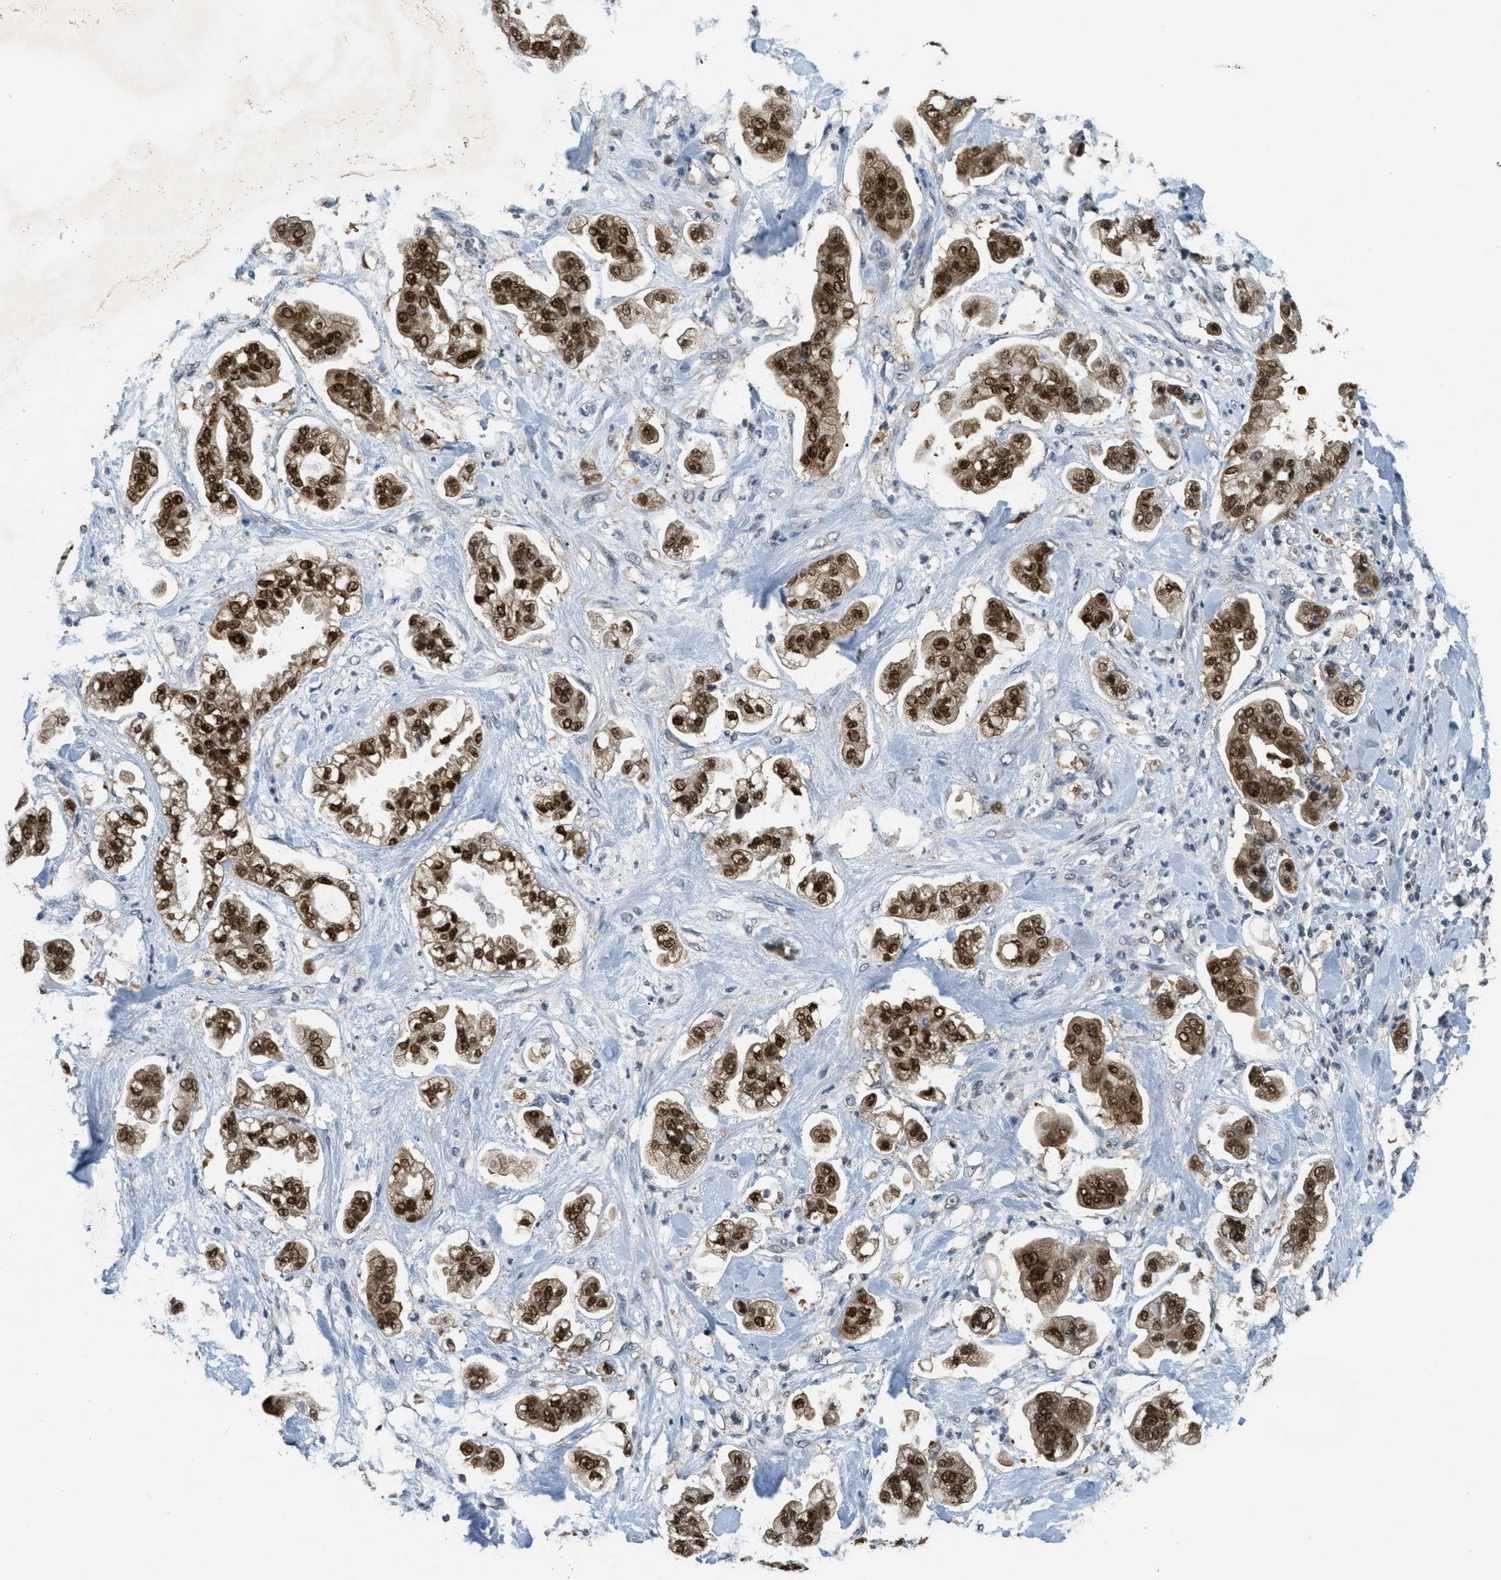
{"staining": {"intensity": "strong", "quantity": ">75%", "location": "cytoplasmic/membranous,nuclear"}, "tissue": "stomach cancer", "cell_type": "Tumor cells", "image_type": "cancer", "snomed": [{"axis": "morphology", "description": "Adenocarcinoma, NOS"}, {"axis": "topography", "description": "Stomach"}], "caption": "Stomach cancer (adenocarcinoma) stained with DAB (3,3'-diaminobenzidine) immunohistochemistry displays high levels of strong cytoplasmic/membranous and nuclear staining in approximately >75% of tumor cells.", "gene": "DNAJB1", "patient": {"sex": "male", "age": 62}}